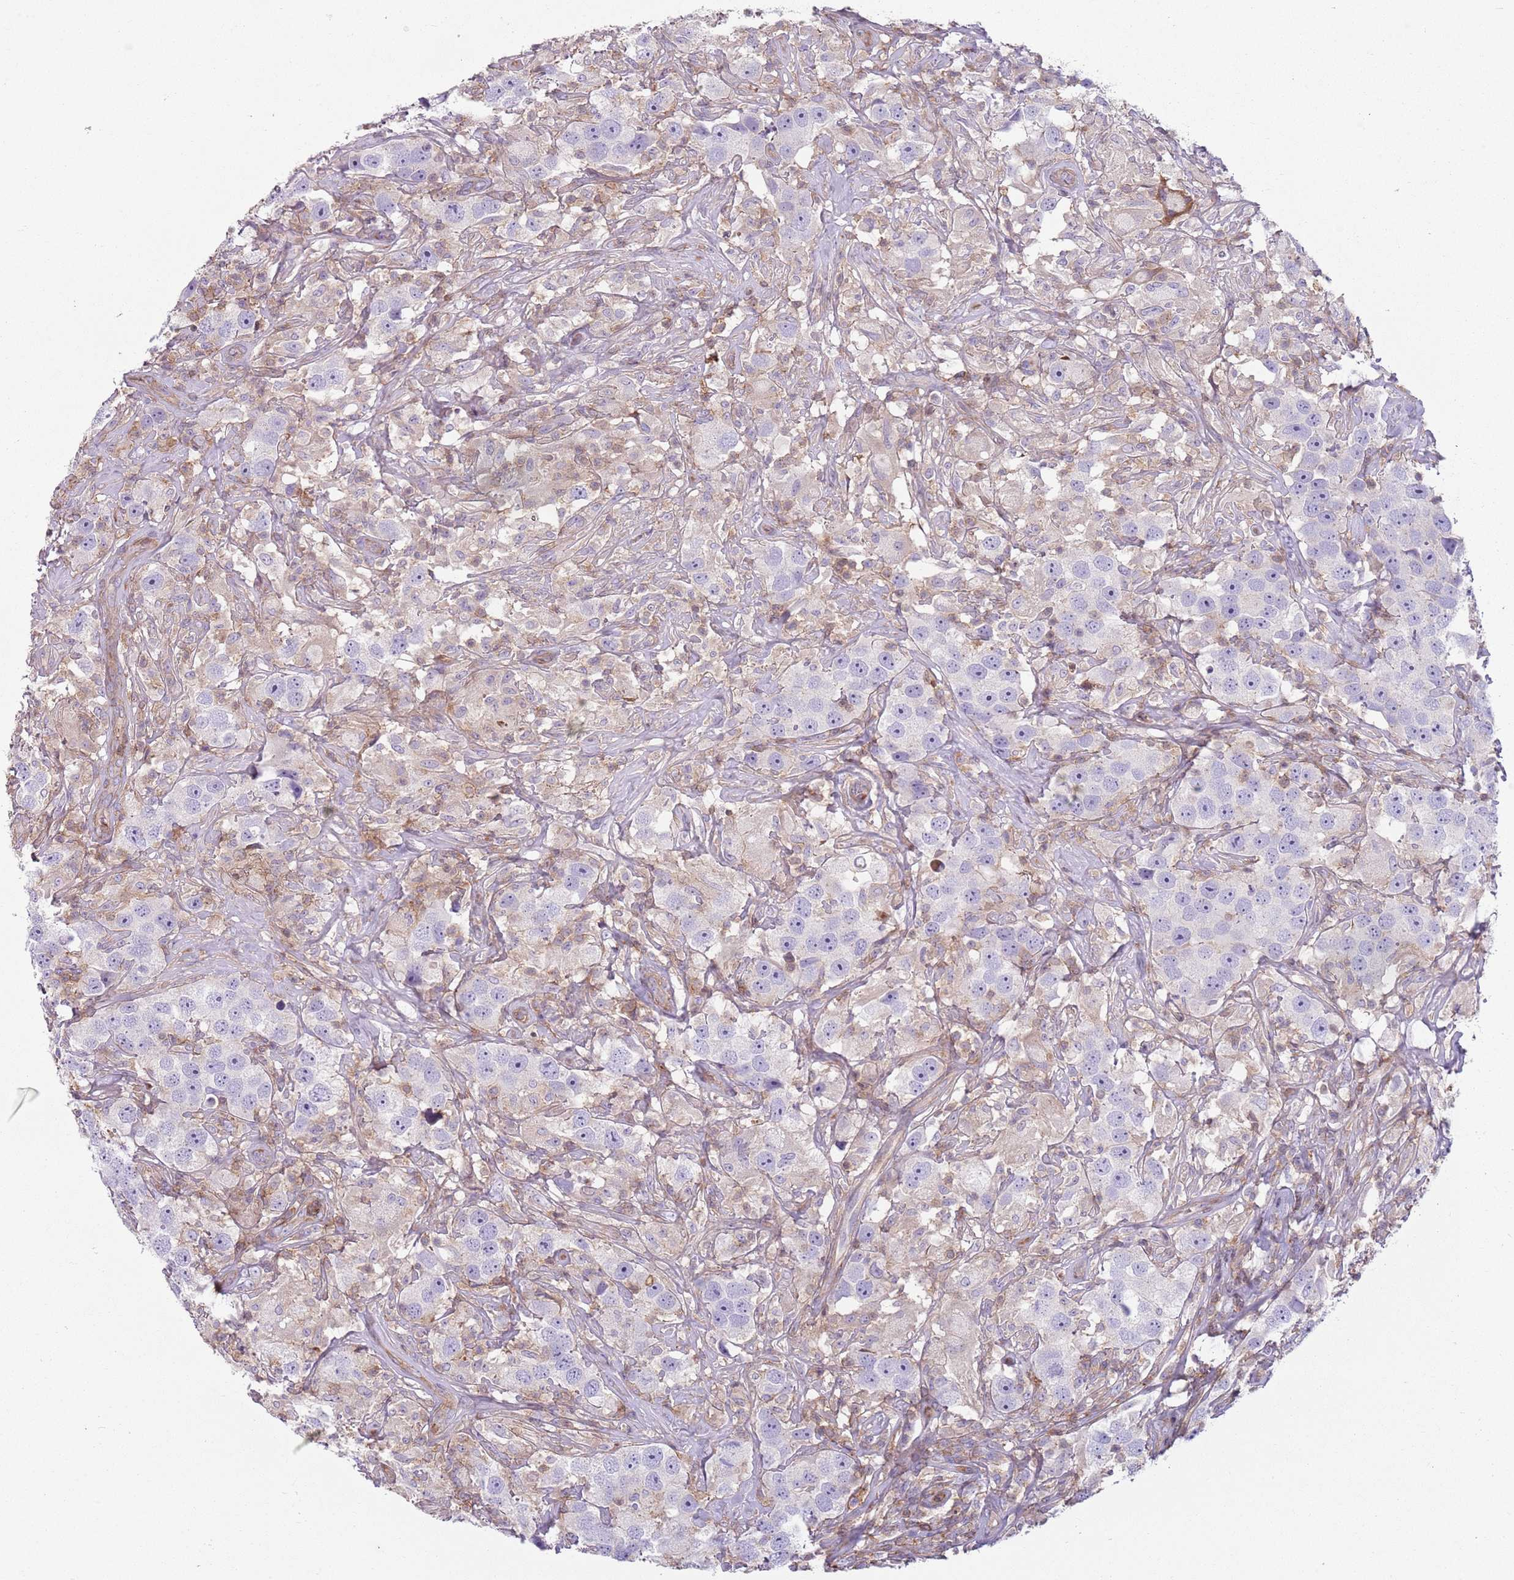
{"staining": {"intensity": "negative", "quantity": "none", "location": "none"}, "tissue": "testis cancer", "cell_type": "Tumor cells", "image_type": "cancer", "snomed": [{"axis": "morphology", "description": "Seminoma, NOS"}, {"axis": "topography", "description": "Testis"}], "caption": "There is no significant expression in tumor cells of testis cancer.", "gene": "GNAI3", "patient": {"sex": "male", "age": 49}}